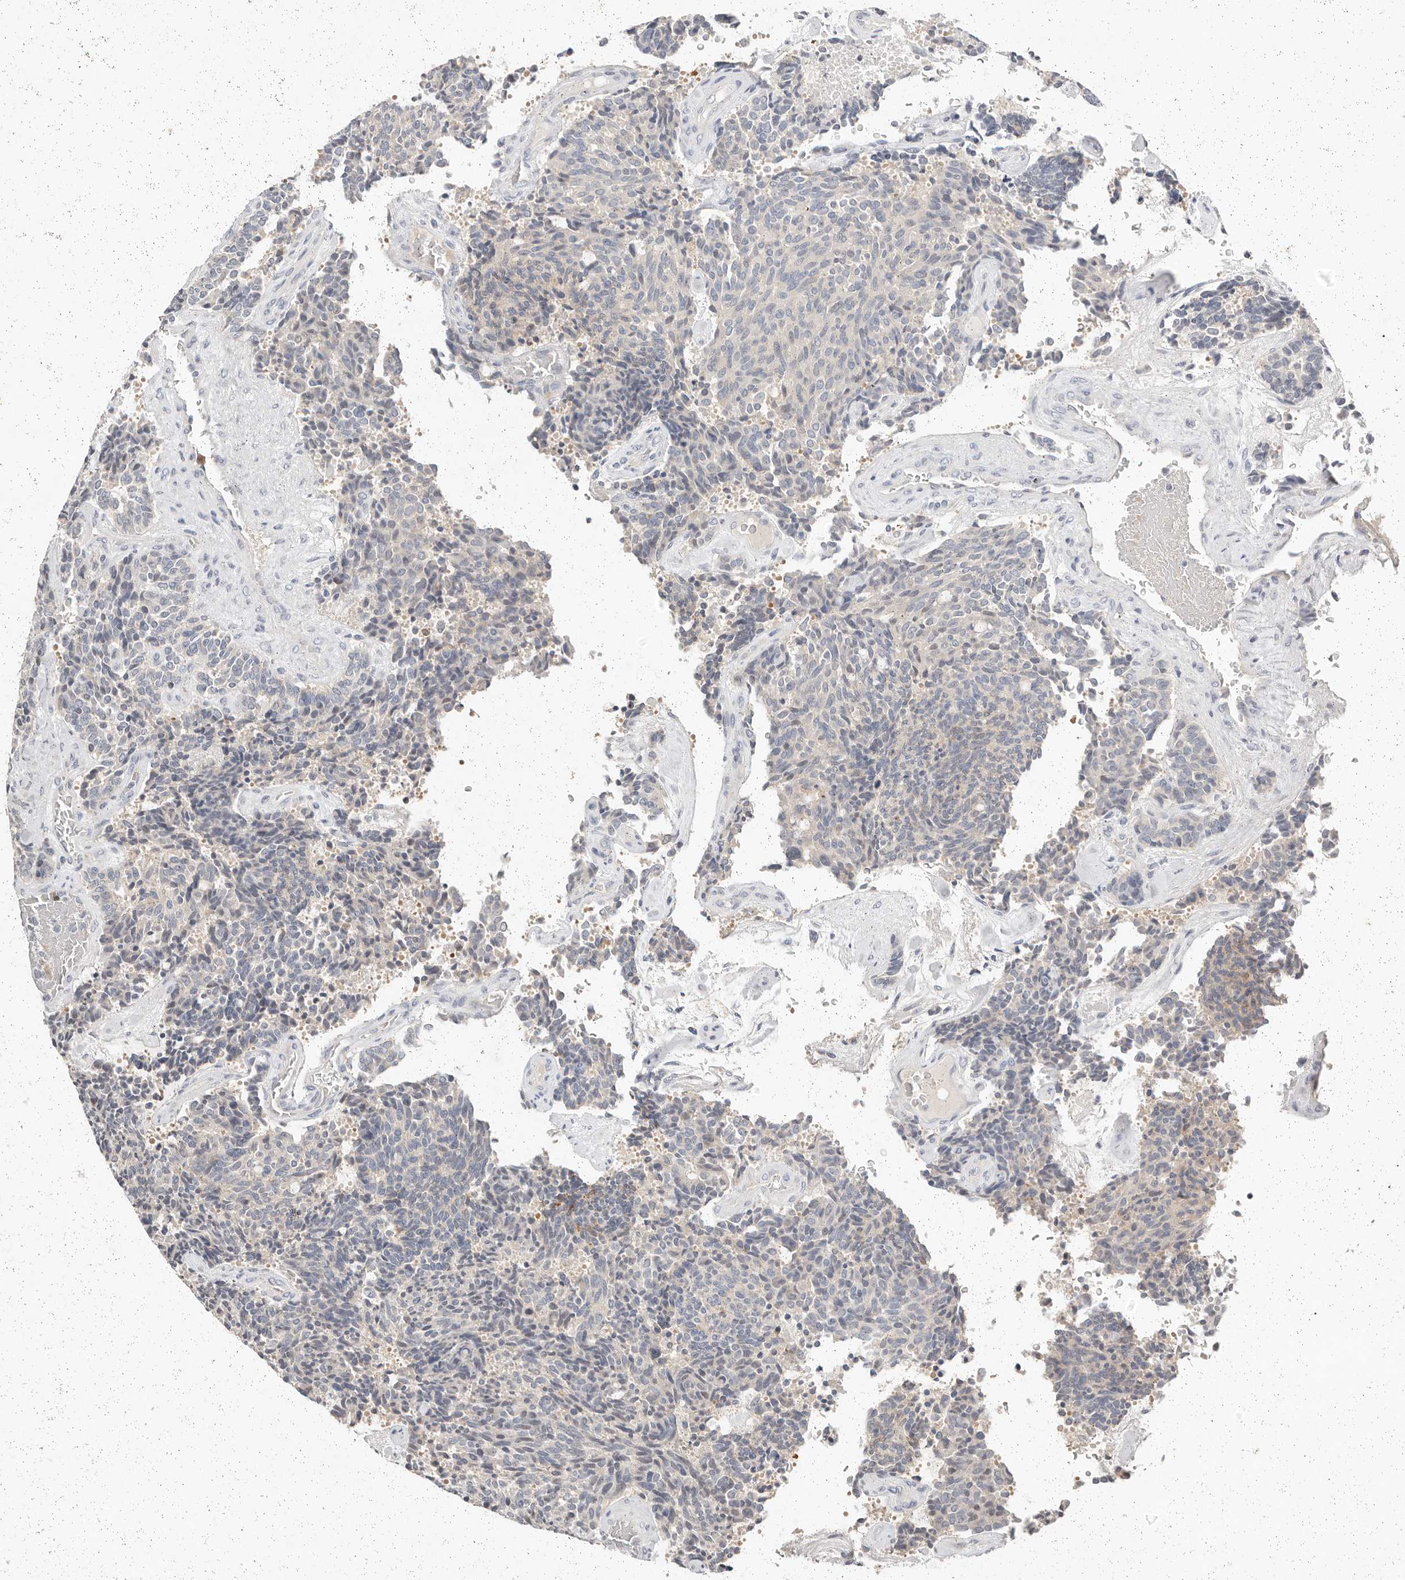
{"staining": {"intensity": "negative", "quantity": "none", "location": "none"}, "tissue": "carcinoid", "cell_type": "Tumor cells", "image_type": "cancer", "snomed": [{"axis": "morphology", "description": "Carcinoid, malignant, NOS"}, {"axis": "topography", "description": "Pancreas"}], "caption": "Immunohistochemical staining of carcinoid (malignant) demonstrates no significant positivity in tumor cells.", "gene": "TMEM63B", "patient": {"sex": "female", "age": 54}}